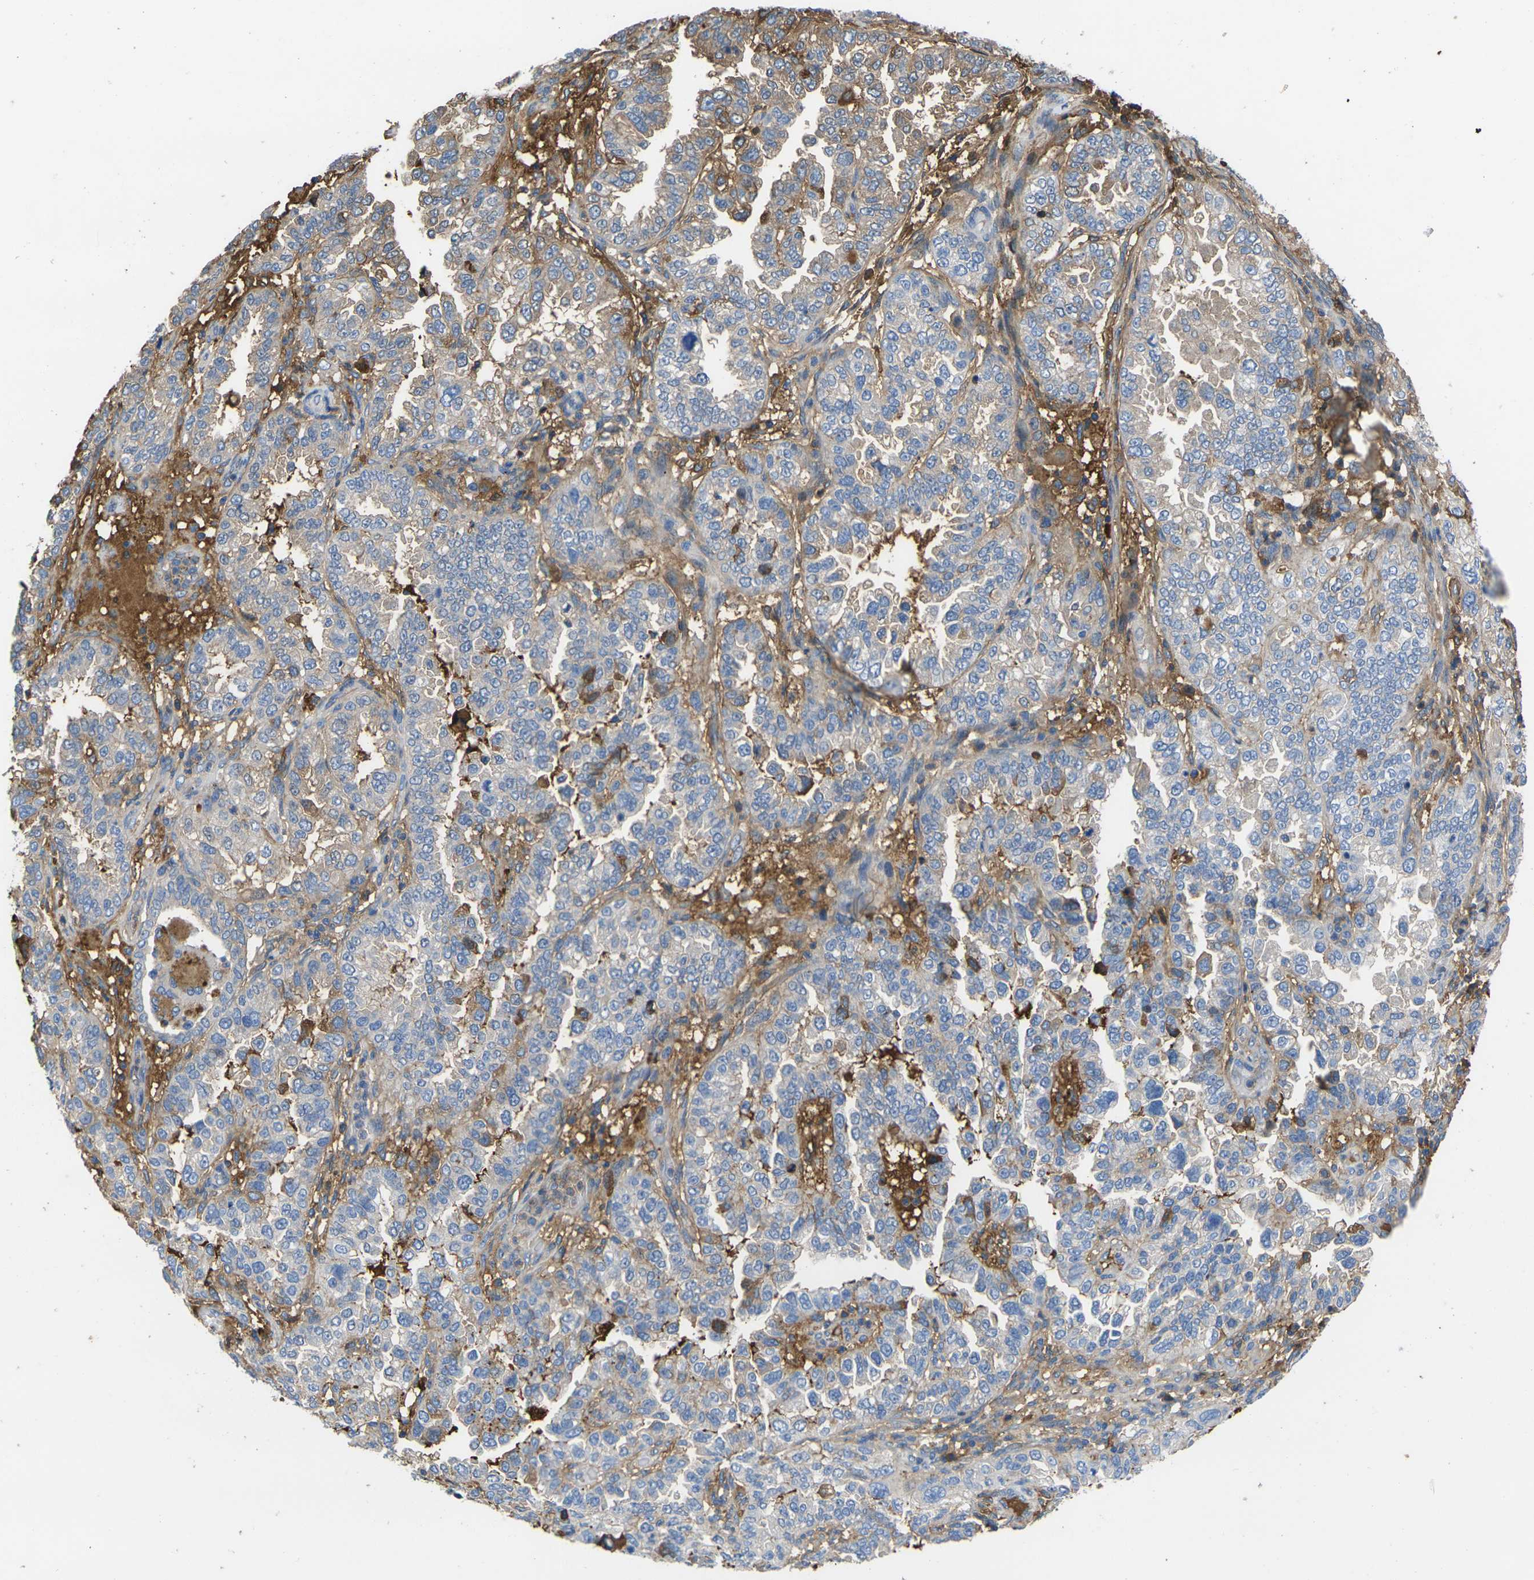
{"staining": {"intensity": "moderate", "quantity": "25%-75%", "location": "cytoplasmic/membranous"}, "tissue": "endometrial cancer", "cell_type": "Tumor cells", "image_type": "cancer", "snomed": [{"axis": "morphology", "description": "Adenocarcinoma, NOS"}, {"axis": "topography", "description": "Endometrium"}], "caption": "IHC of human endometrial cancer displays medium levels of moderate cytoplasmic/membranous staining in about 25%-75% of tumor cells. (DAB (3,3'-diaminobenzidine) = brown stain, brightfield microscopy at high magnification).", "gene": "GREM2", "patient": {"sex": "female", "age": 85}}